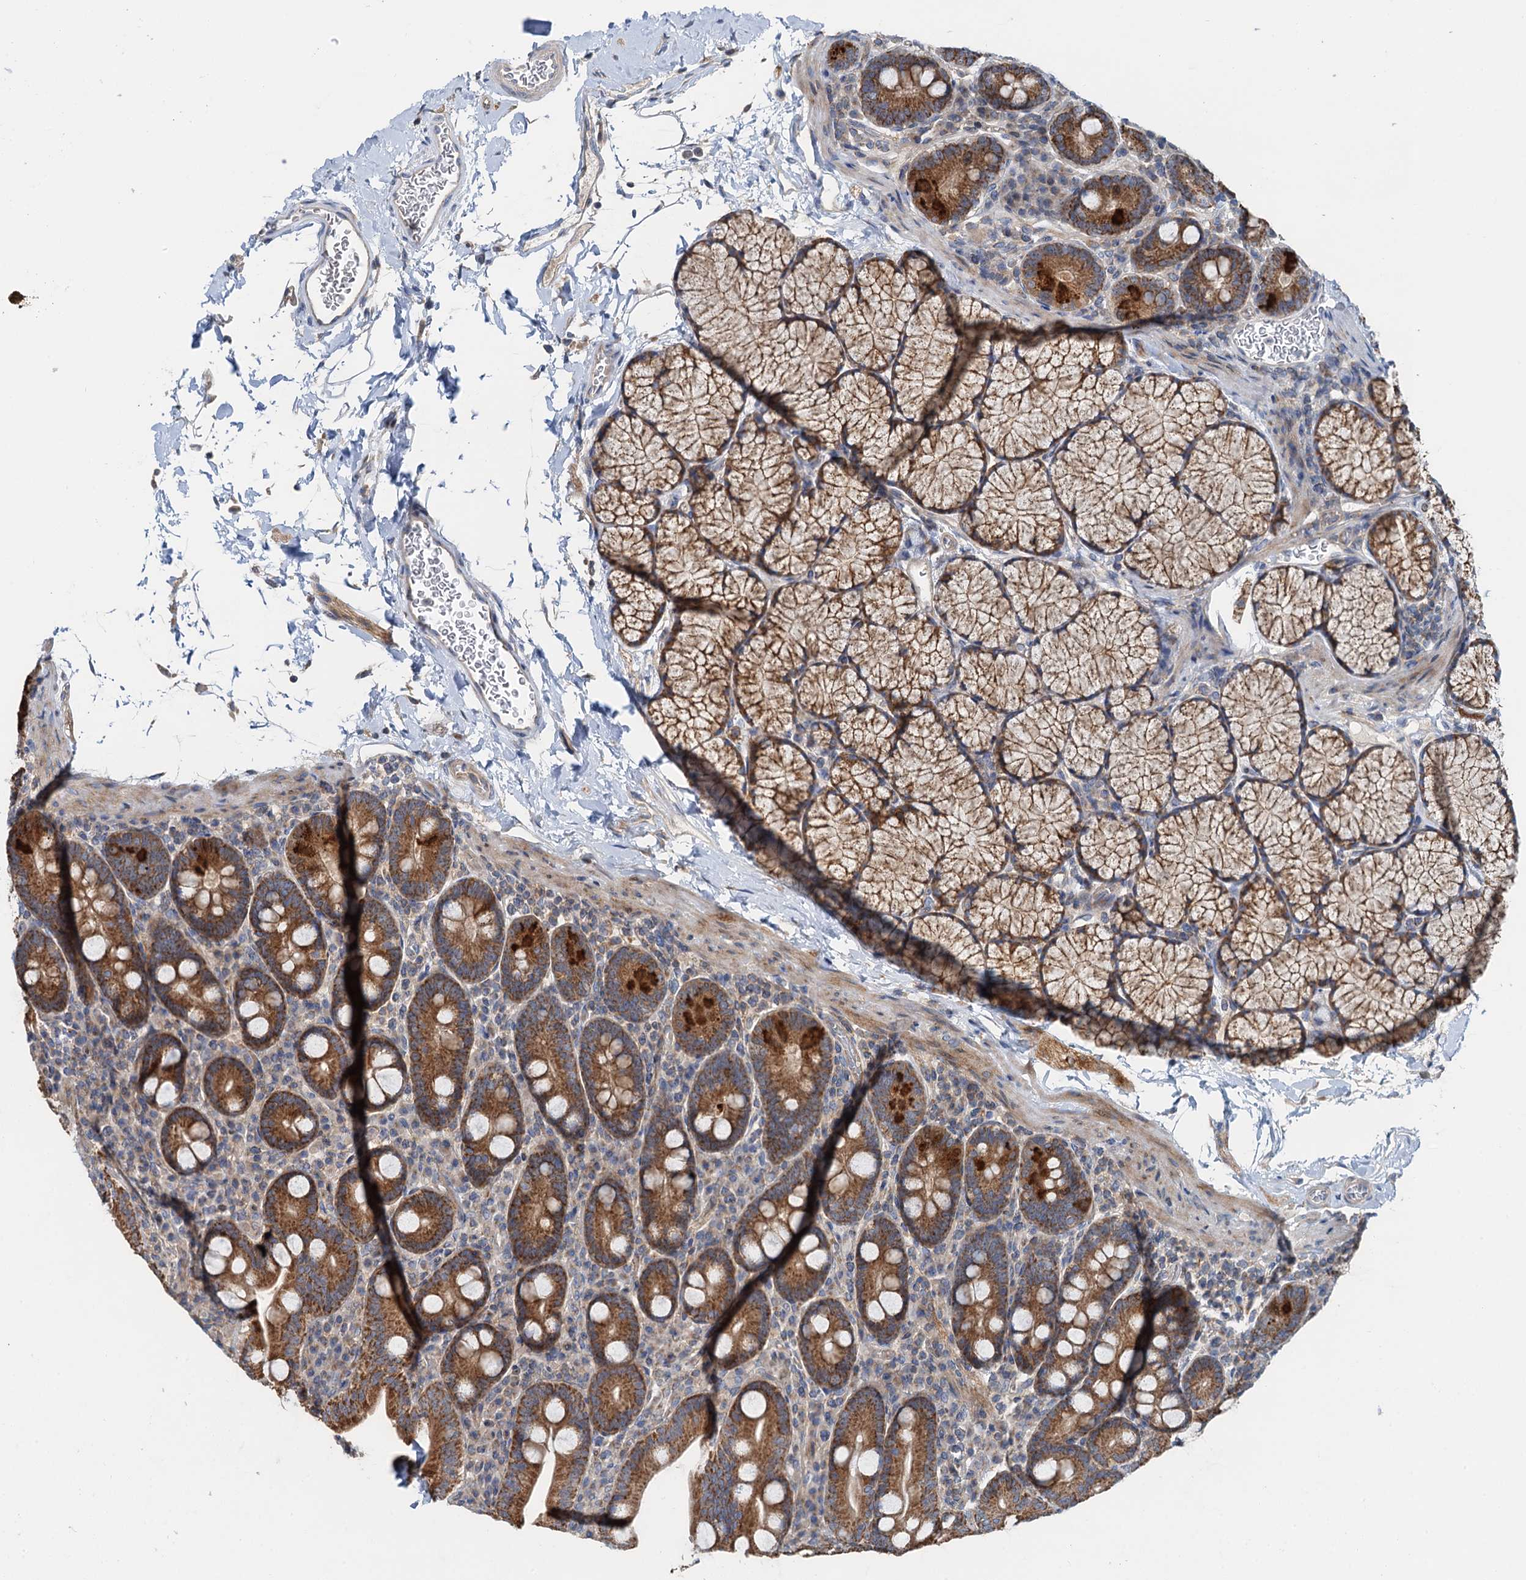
{"staining": {"intensity": "strong", "quantity": ">75%", "location": "cytoplasmic/membranous"}, "tissue": "duodenum", "cell_type": "Glandular cells", "image_type": "normal", "snomed": [{"axis": "morphology", "description": "Normal tissue, NOS"}, {"axis": "topography", "description": "Duodenum"}], "caption": "Immunohistochemical staining of normal human duodenum reveals >75% levels of strong cytoplasmic/membranous protein expression in approximately >75% of glandular cells.", "gene": "ANKRD26", "patient": {"sex": "male", "age": 35}}